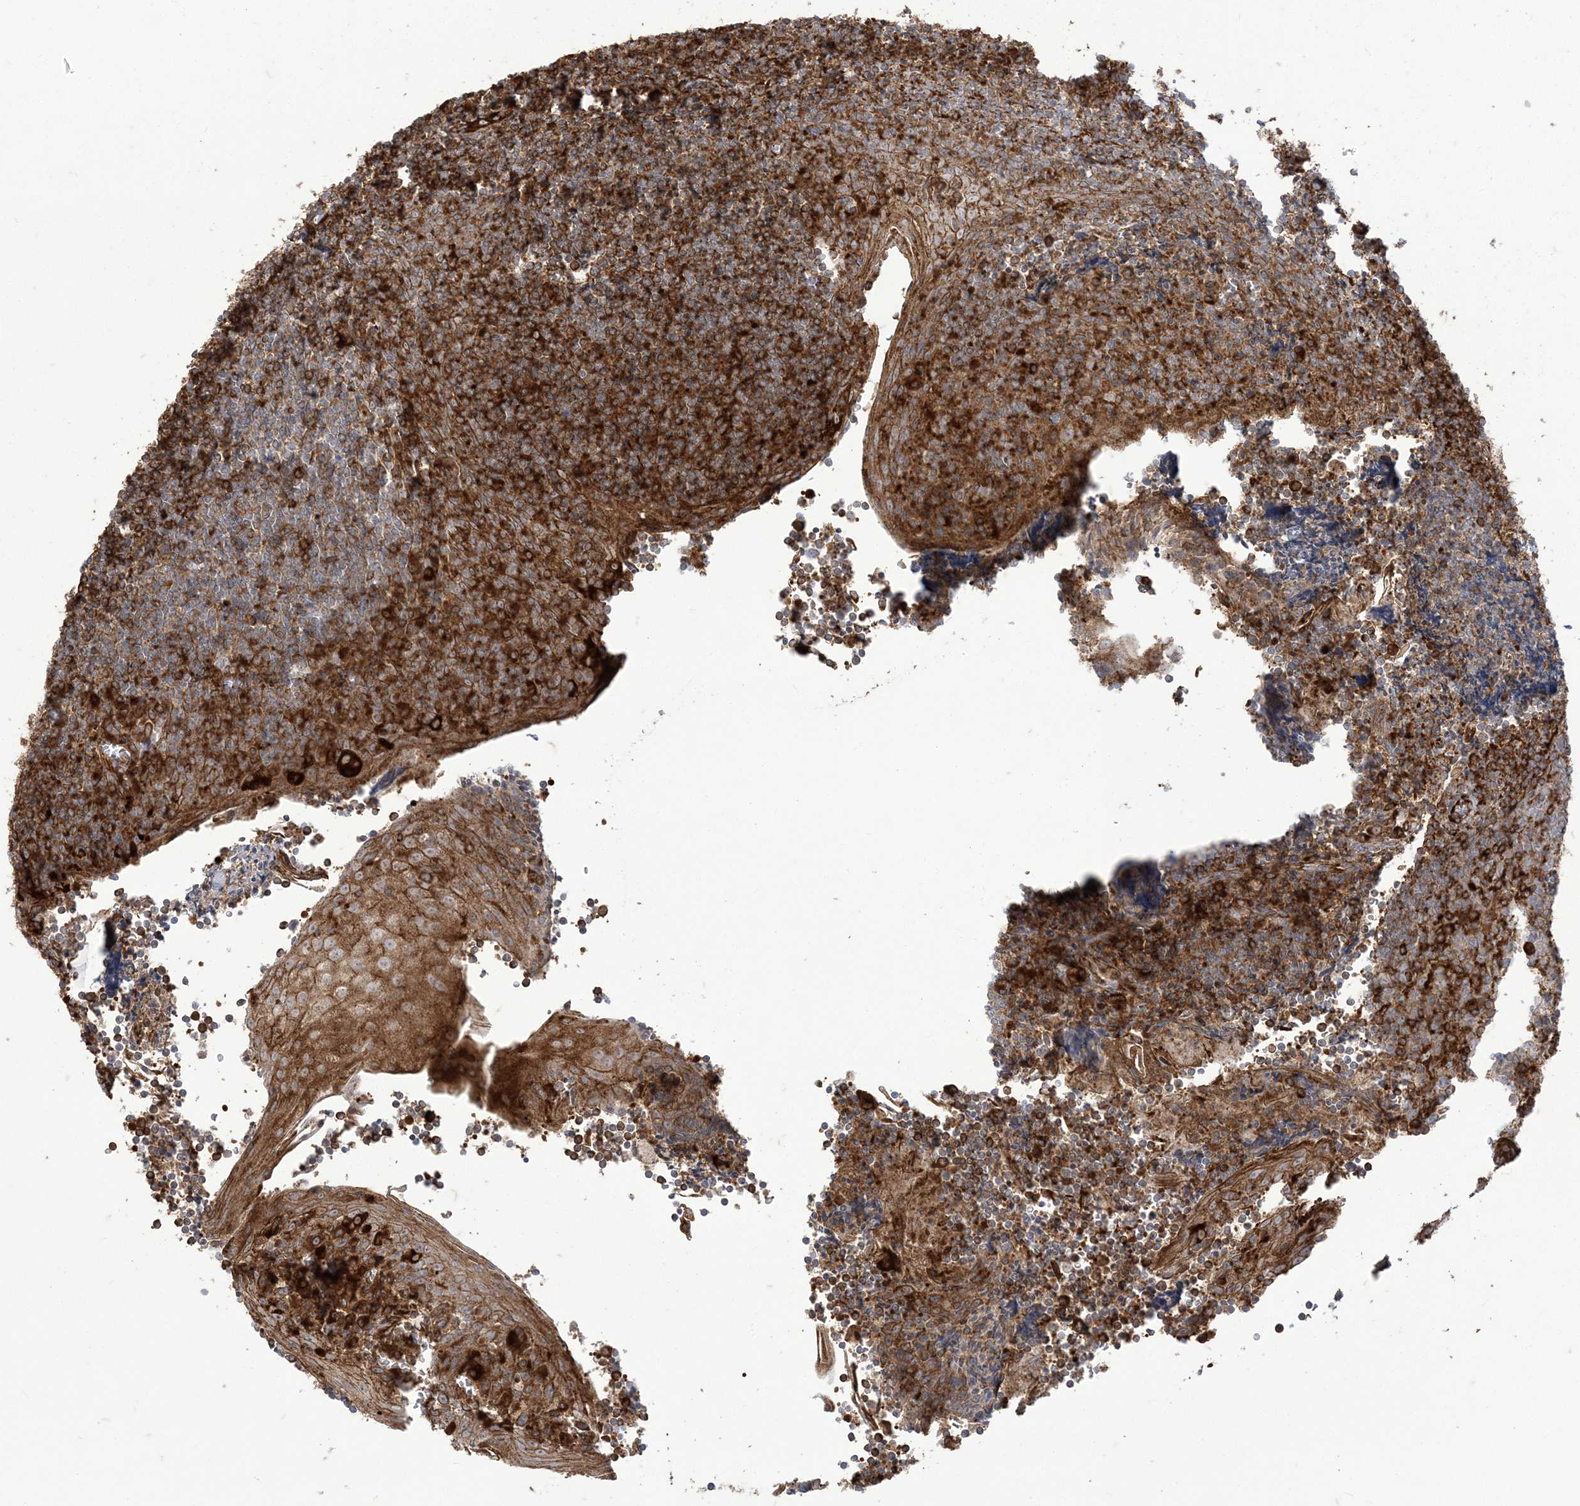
{"staining": {"intensity": "strong", "quantity": "<25%", "location": "cytoplasmic/membranous"}, "tissue": "tonsil", "cell_type": "Germinal center cells", "image_type": "normal", "snomed": [{"axis": "morphology", "description": "Normal tissue, NOS"}, {"axis": "topography", "description": "Tonsil"}], "caption": "High-magnification brightfield microscopy of unremarkable tonsil stained with DAB (brown) and counterstained with hematoxylin (blue). germinal center cells exhibit strong cytoplasmic/membranous staining is present in approximately<25% of cells. The staining was performed using DAB, with brown indicating positive protein expression. Nuclei are stained blue with hematoxylin.", "gene": "DERL3", "patient": {"sex": "male", "age": 27}}